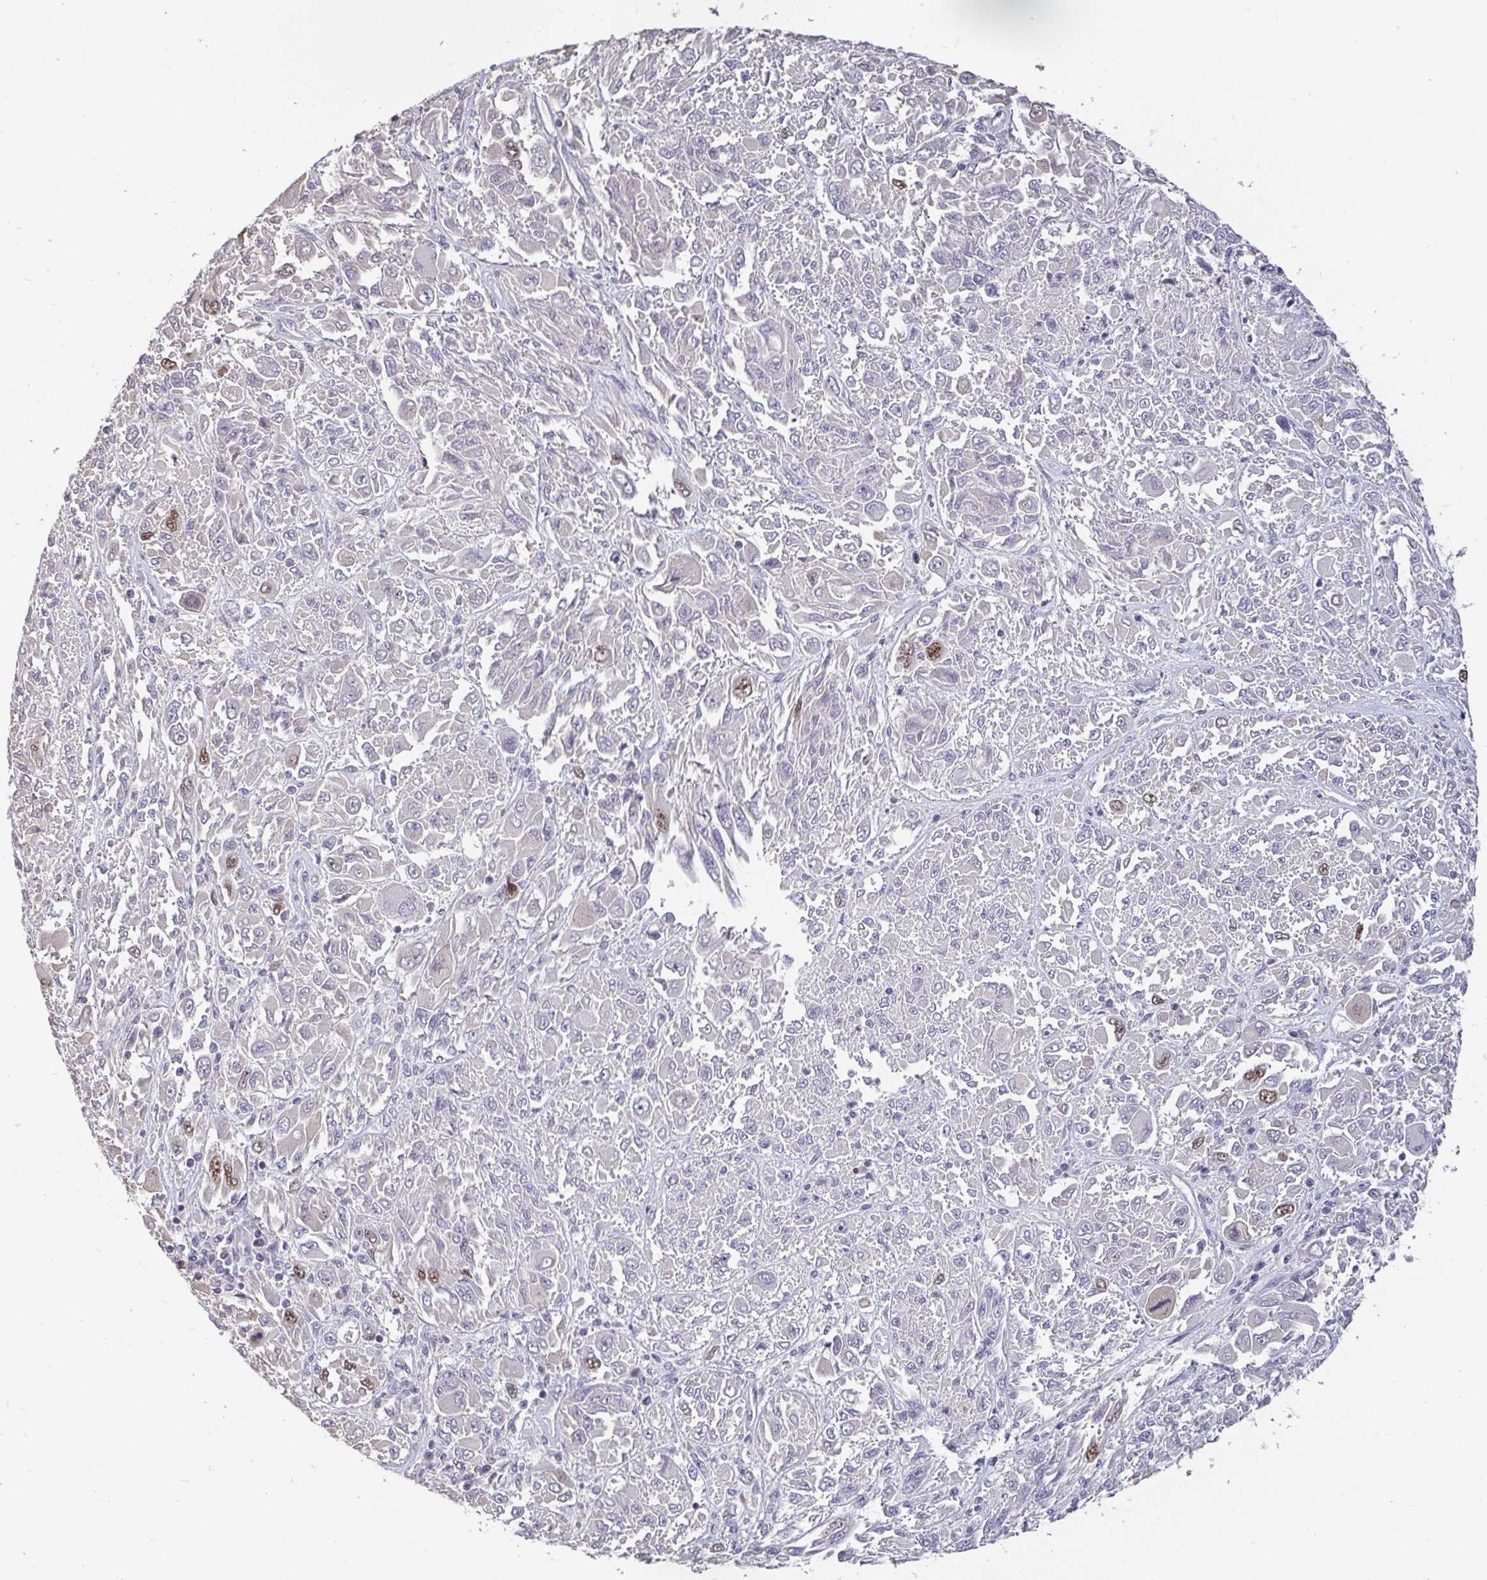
{"staining": {"intensity": "moderate", "quantity": "<25%", "location": "nuclear"}, "tissue": "melanoma", "cell_type": "Tumor cells", "image_type": "cancer", "snomed": [{"axis": "morphology", "description": "Malignant melanoma, NOS"}, {"axis": "topography", "description": "Skin"}], "caption": "Protein expression analysis of malignant melanoma exhibits moderate nuclear staining in about <25% of tumor cells.", "gene": "ANLN", "patient": {"sex": "female", "age": 91}}